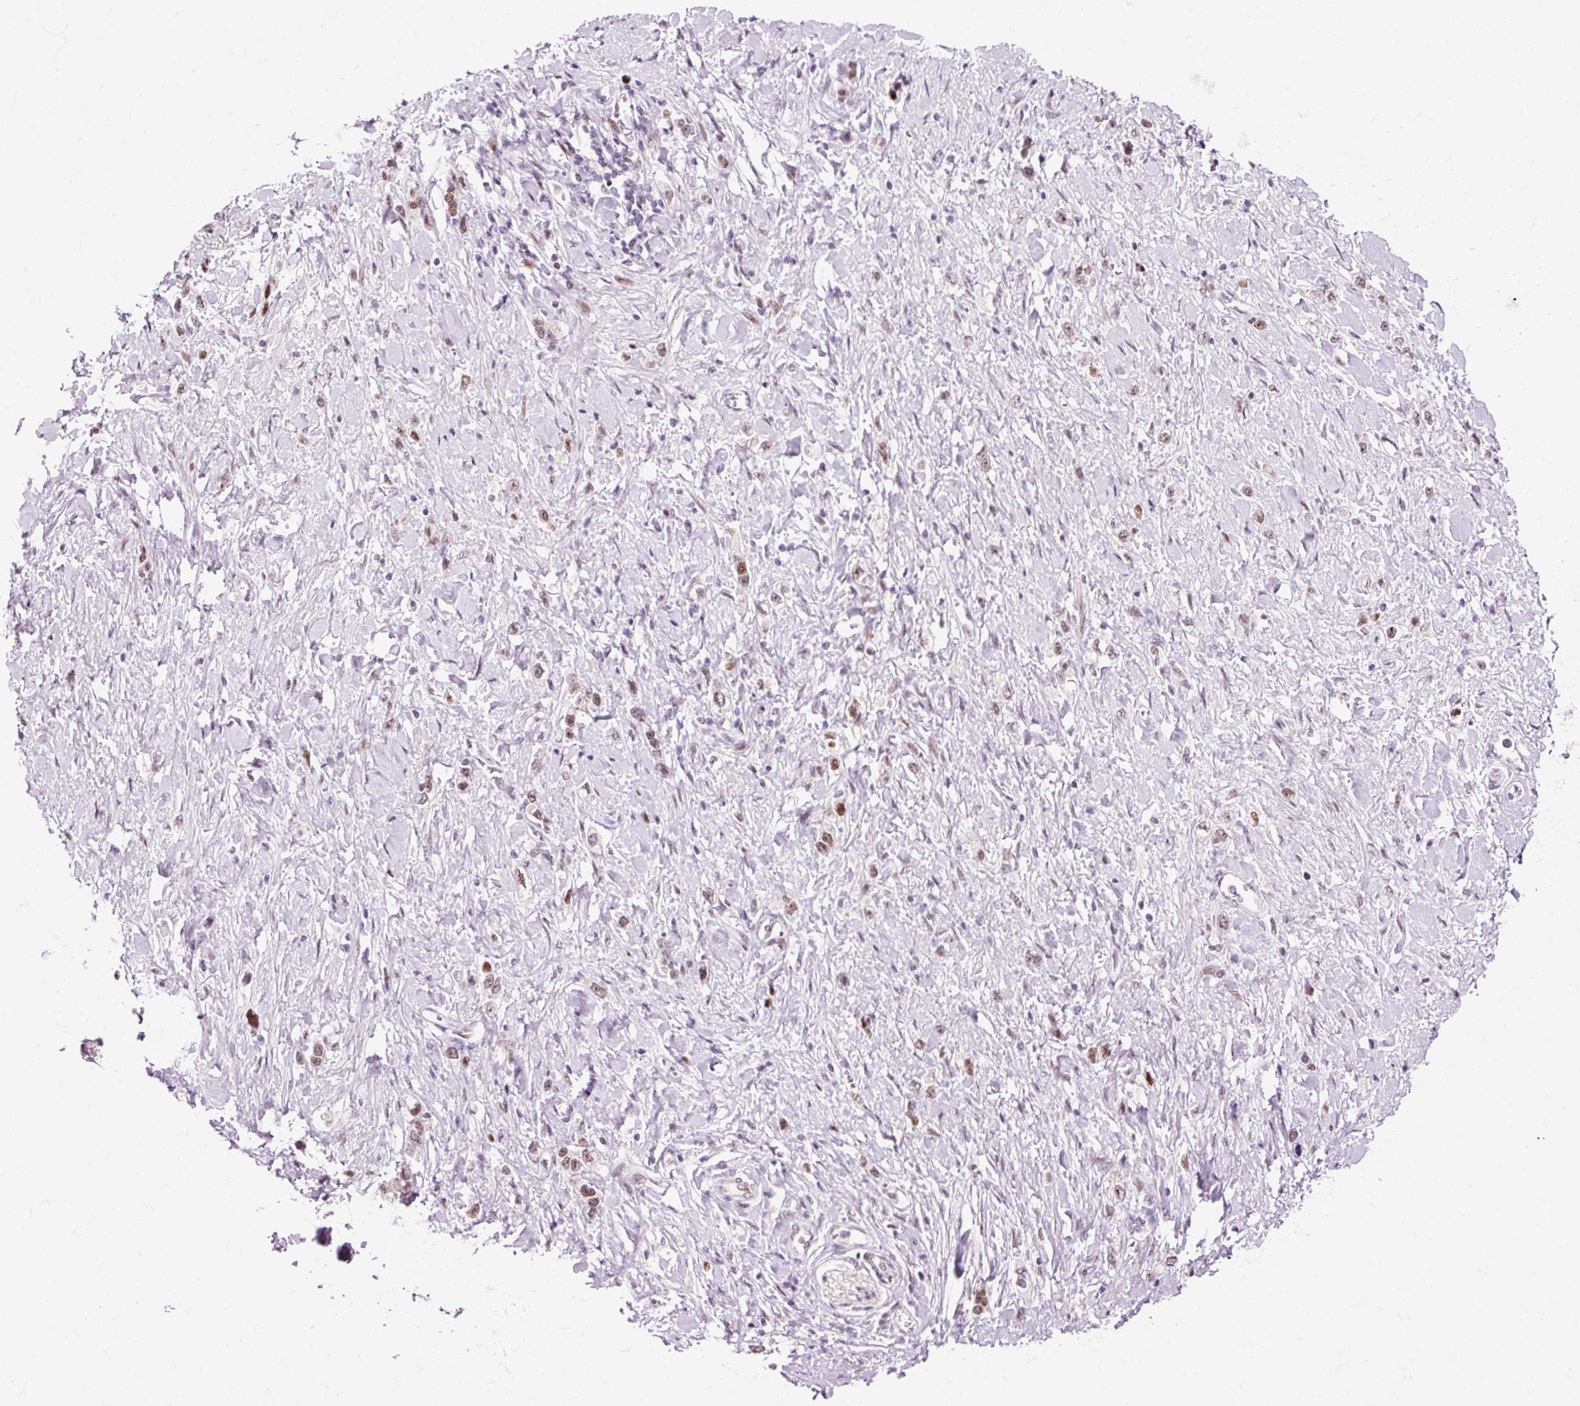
{"staining": {"intensity": "moderate", "quantity": ">75%", "location": "nuclear"}, "tissue": "stomach cancer", "cell_type": "Tumor cells", "image_type": "cancer", "snomed": [{"axis": "morphology", "description": "Normal tissue, NOS"}, {"axis": "morphology", "description": "Adenocarcinoma, NOS"}, {"axis": "topography", "description": "Stomach, upper"}, {"axis": "topography", "description": "Stomach"}], "caption": "A high-resolution micrograph shows IHC staining of stomach cancer, which displays moderate nuclear positivity in approximately >75% of tumor cells.", "gene": "MACROD2", "patient": {"sex": "female", "age": 65}}